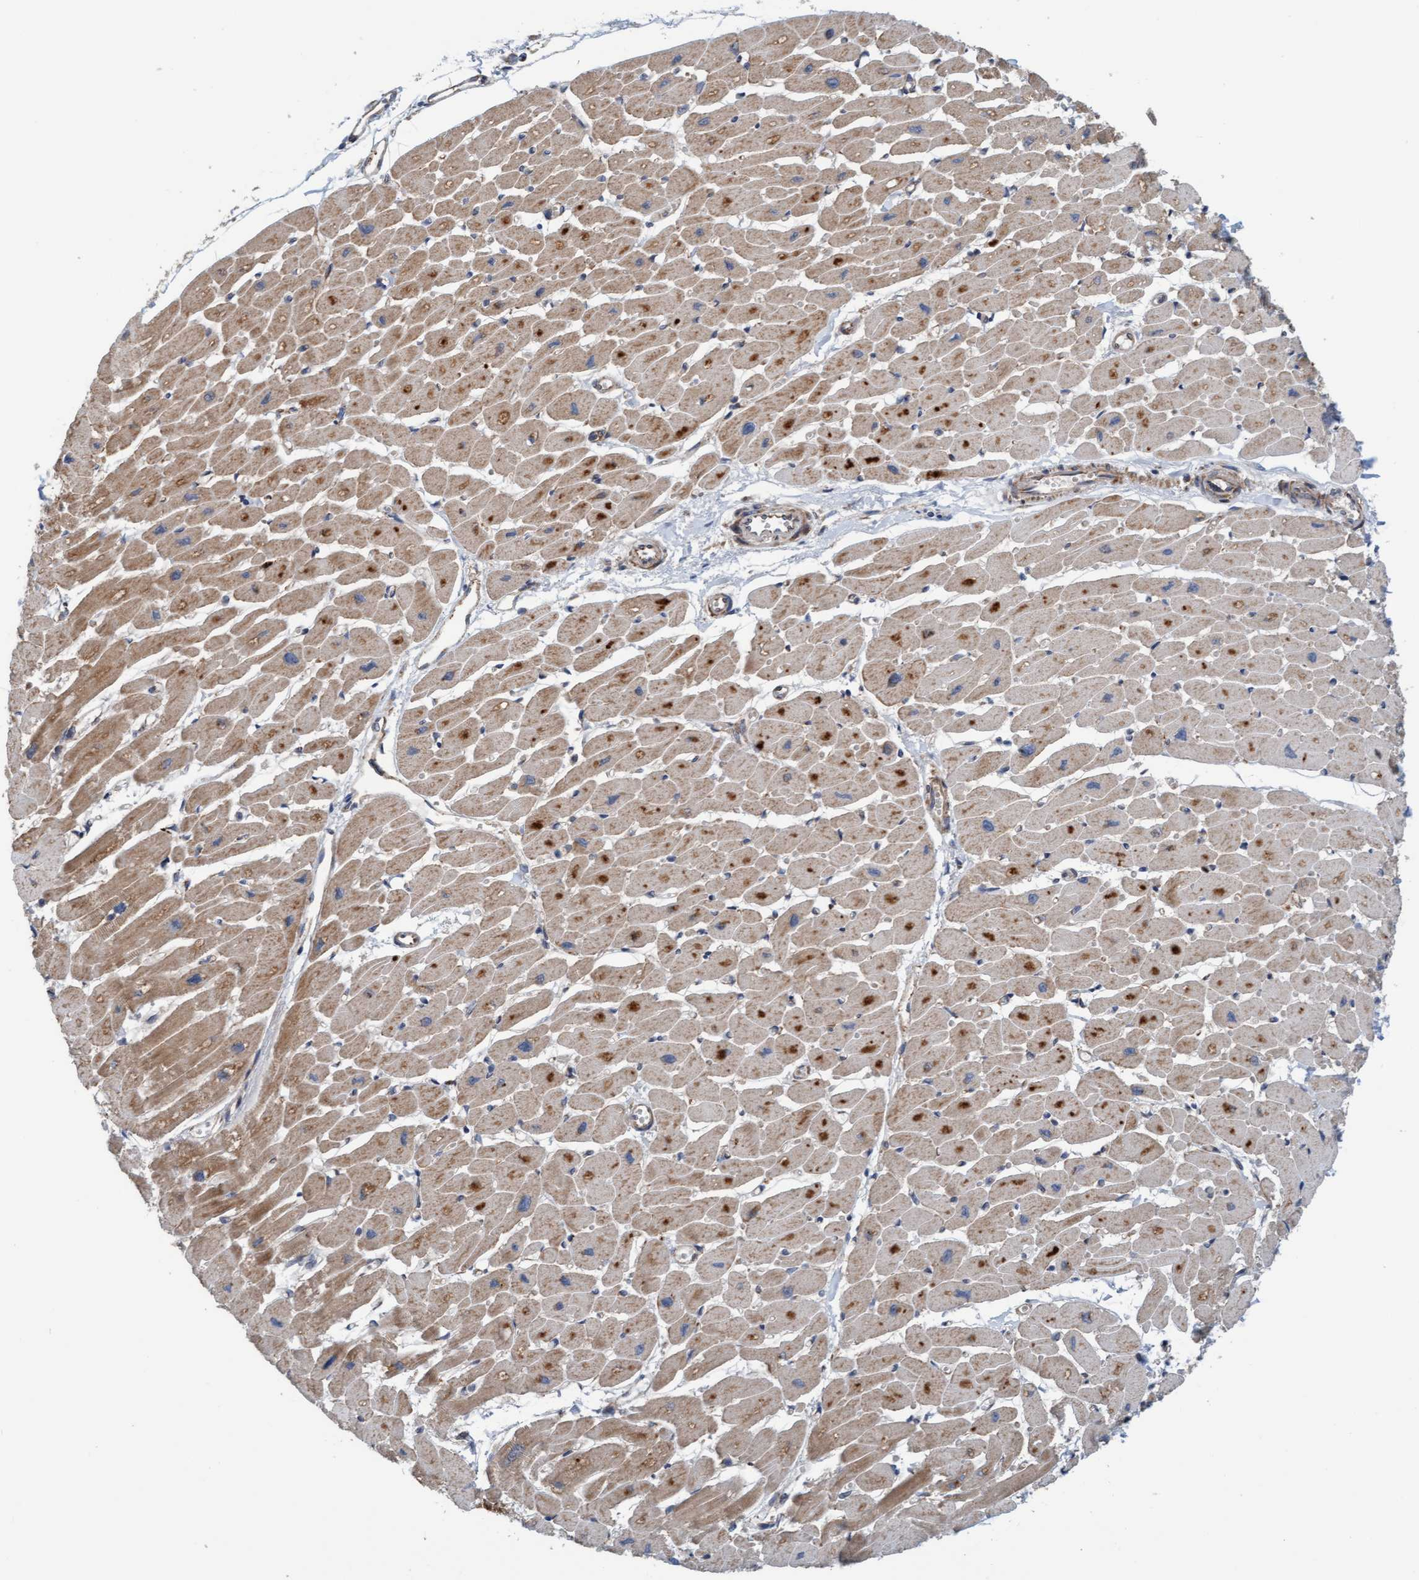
{"staining": {"intensity": "strong", "quantity": ">75%", "location": "cytoplasmic/membranous"}, "tissue": "heart muscle", "cell_type": "Cardiomyocytes", "image_type": "normal", "snomed": [{"axis": "morphology", "description": "Normal tissue, NOS"}, {"axis": "topography", "description": "Heart"}], "caption": "Cardiomyocytes demonstrate high levels of strong cytoplasmic/membranous expression in approximately >75% of cells in unremarkable heart muscle. (Stains: DAB (3,3'-diaminobenzidine) in brown, nuclei in blue, Microscopy: brightfield microscopy at high magnification).", "gene": "ZNF566", "patient": {"sex": "female", "age": 54}}